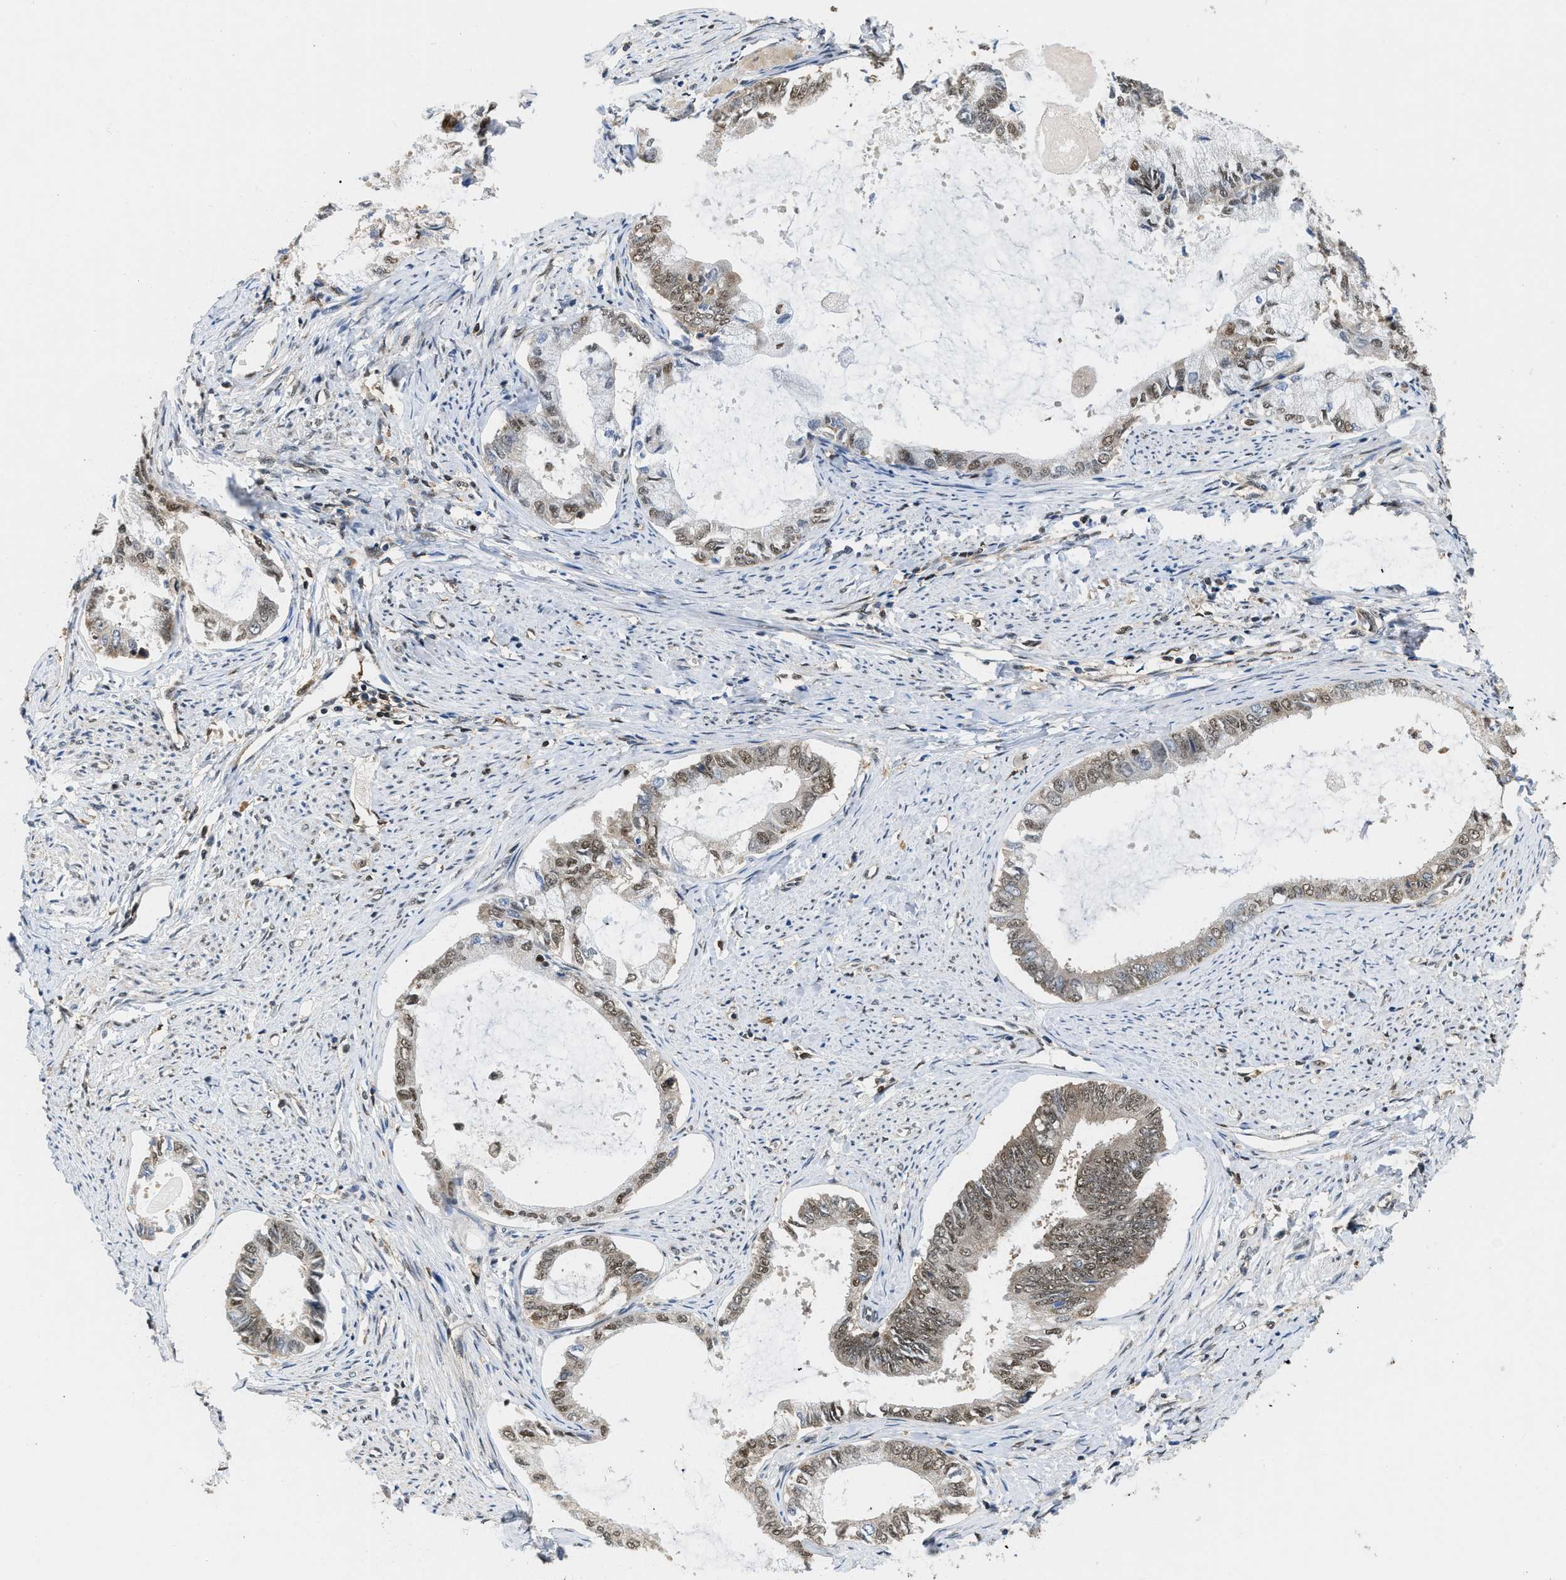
{"staining": {"intensity": "moderate", "quantity": "25%-75%", "location": "nuclear"}, "tissue": "endometrial cancer", "cell_type": "Tumor cells", "image_type": "cancer", "snomed": [{"axis": "morphology", "description": "Adenocarcinoma, NOS"}, {"axis": "topography", "description": "Endometrium"}], "caption": "The histopathology image demonstrates staining of endometrial adenocarcinoma, revealing moderate nuclear protein expression (brown color) within tumor cells. (Brightfield microscopy of DAB IHC at high magnification).", "gene": "ATF7IP", "patient": {"sex": "female", "age": 86}}